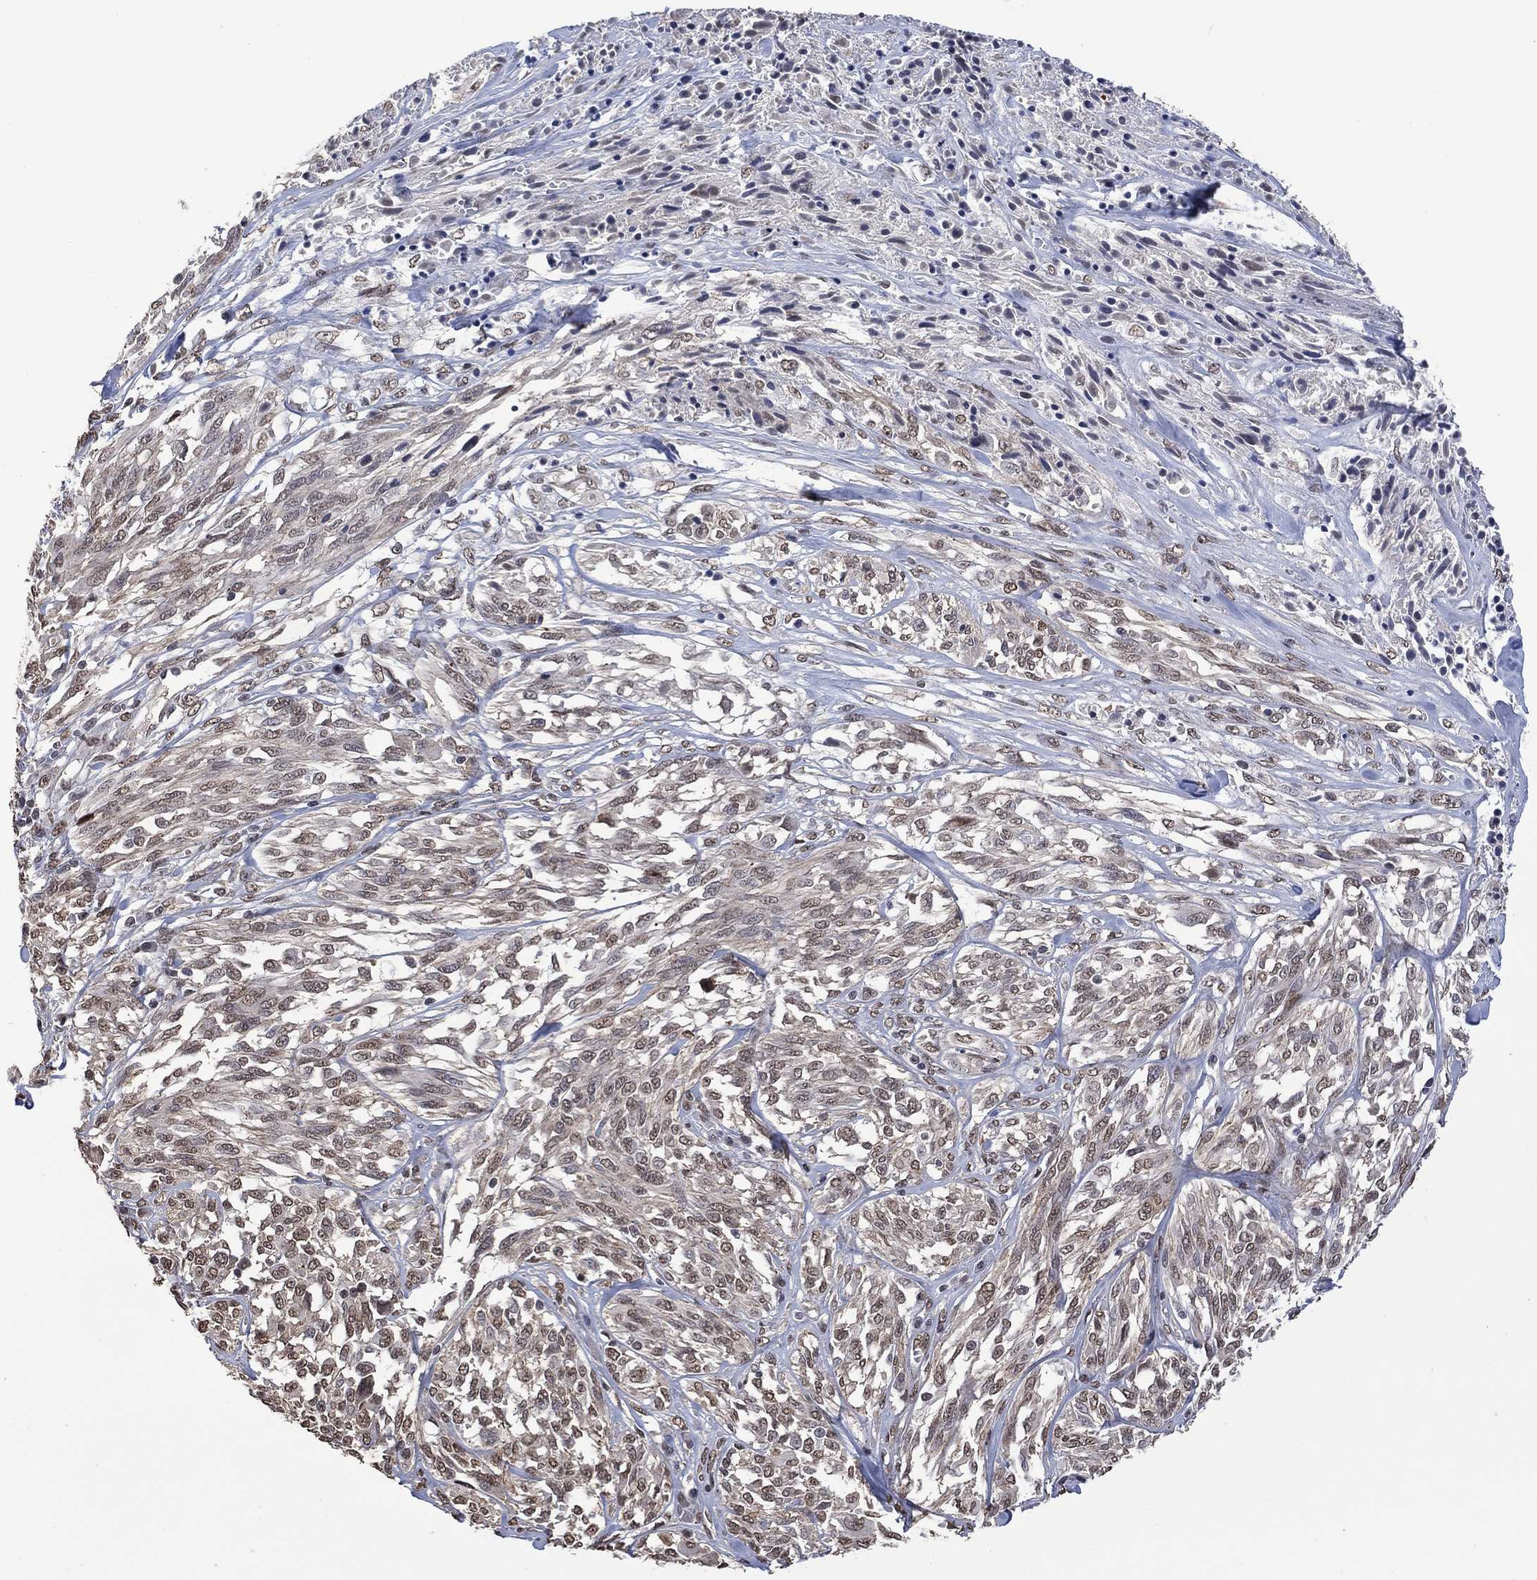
{"staining": {"intensity": "negative", "quantity": "none", "location": "none"}, "tissue": "melanoma", "cell_type": "Tumor cells", "image_type": "cancer", "snomed": [{"axis": "morphology", "description": "Malignant melanoma, NOS"}, {"axis": "topography", "description": "Skin"}], "caption": "Malignant melanoma was stained to show a protein in brown. There is no significant expression in tumor cells.", "gene": "EHMT1", "patient": {"sex": "female", "age": 91}}